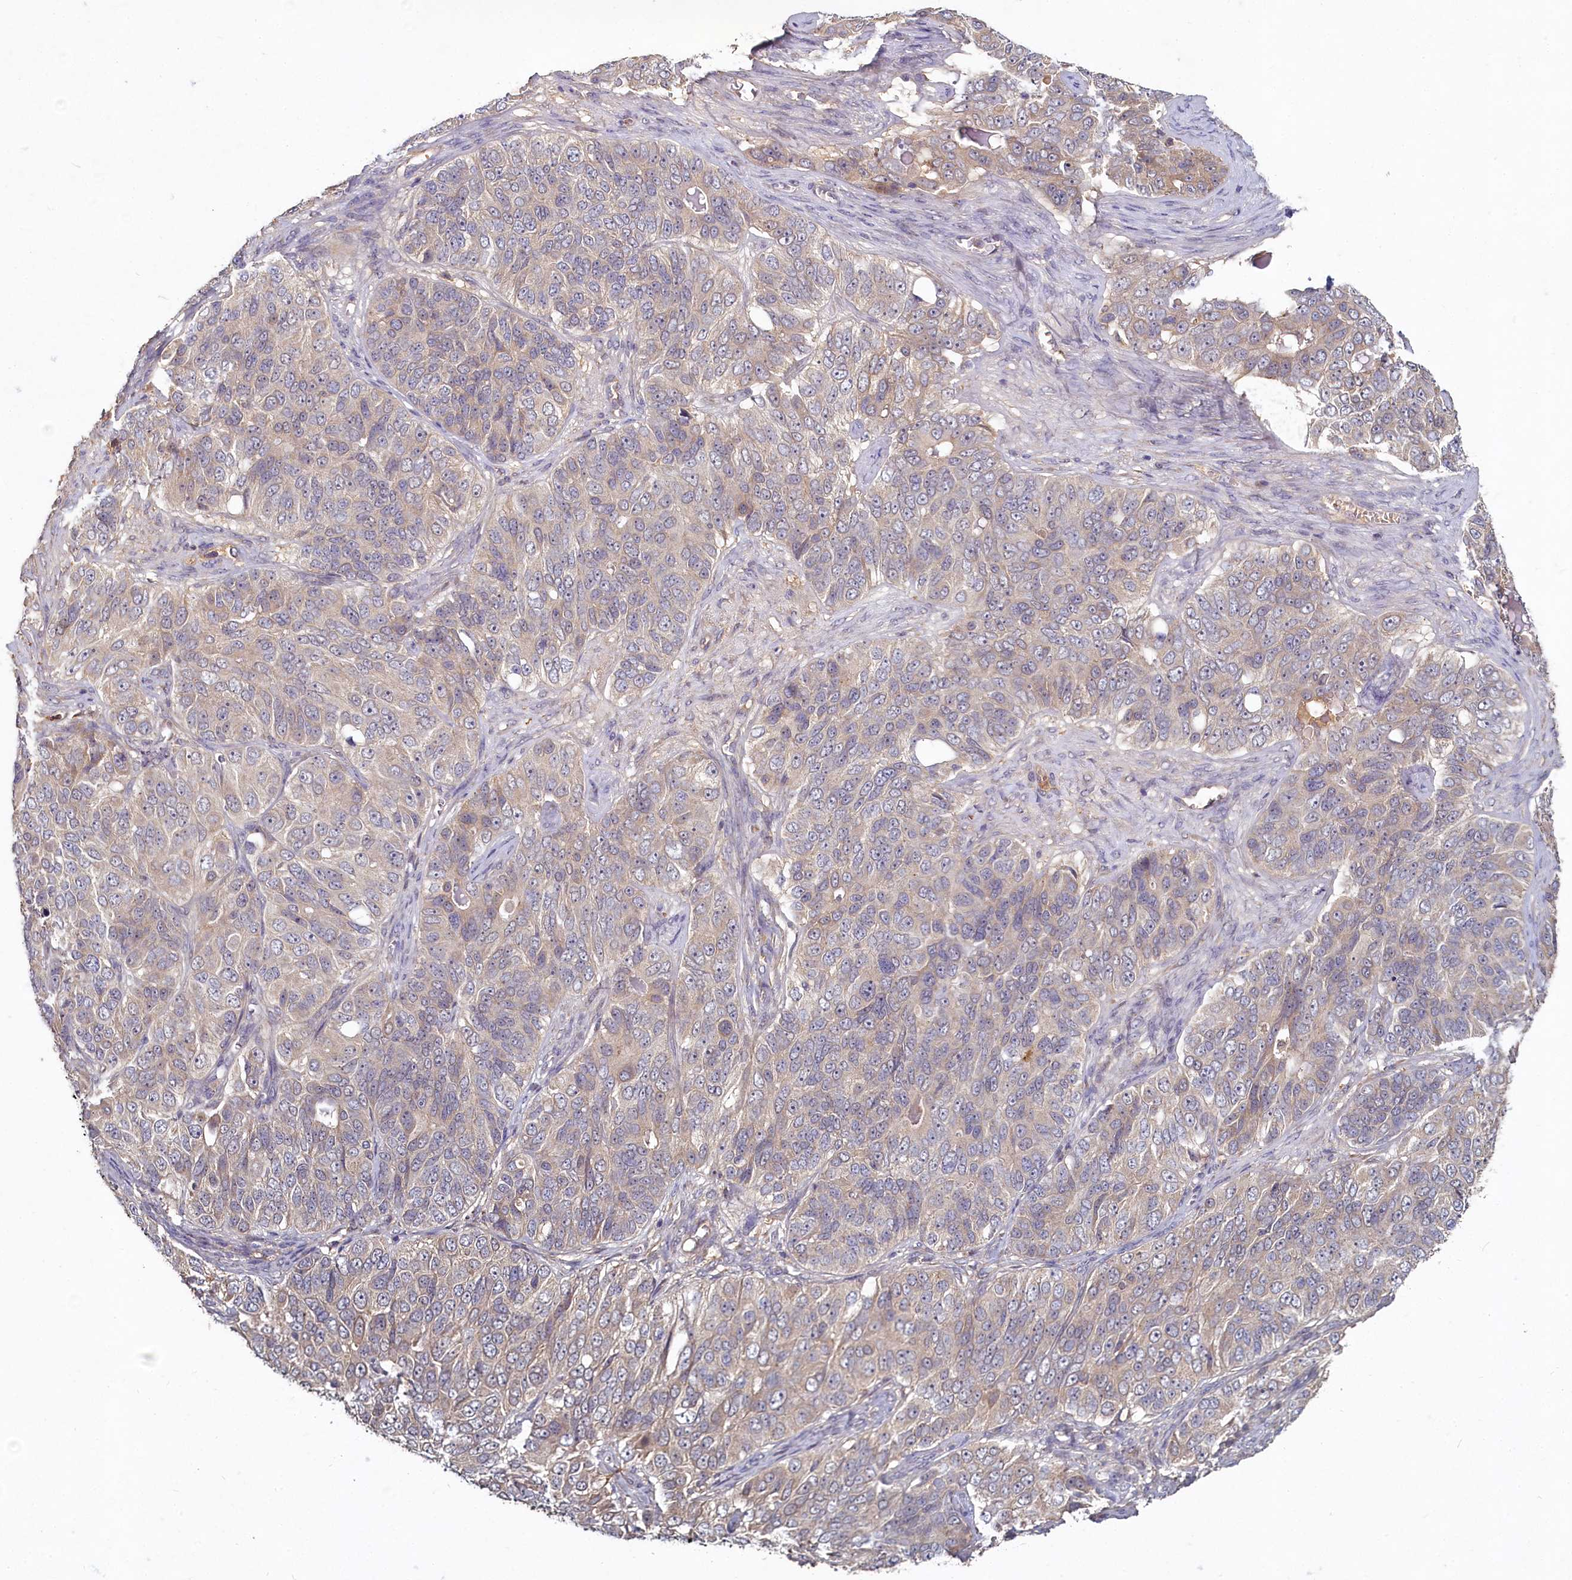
{"staining": {"intensity": "weak", "quantity": "<25%", "location": "cytoplasmic/membranous"}, "tissue": "ovarian cancer", "cell_type": "Tumor cells", "image_type": "cancer", "snomed": [{"axis": "morphology", "description": "Carcinoma, endometroid"}, {"axis": "topography", "description": "Ovary"}], "caption": "This is a image of IHC staining of endometroid carcinoma (ovarian), which shows no positivity in tumor cells.", "gene": "HERC3", "patient": {"sex": "female", "age": 51}}